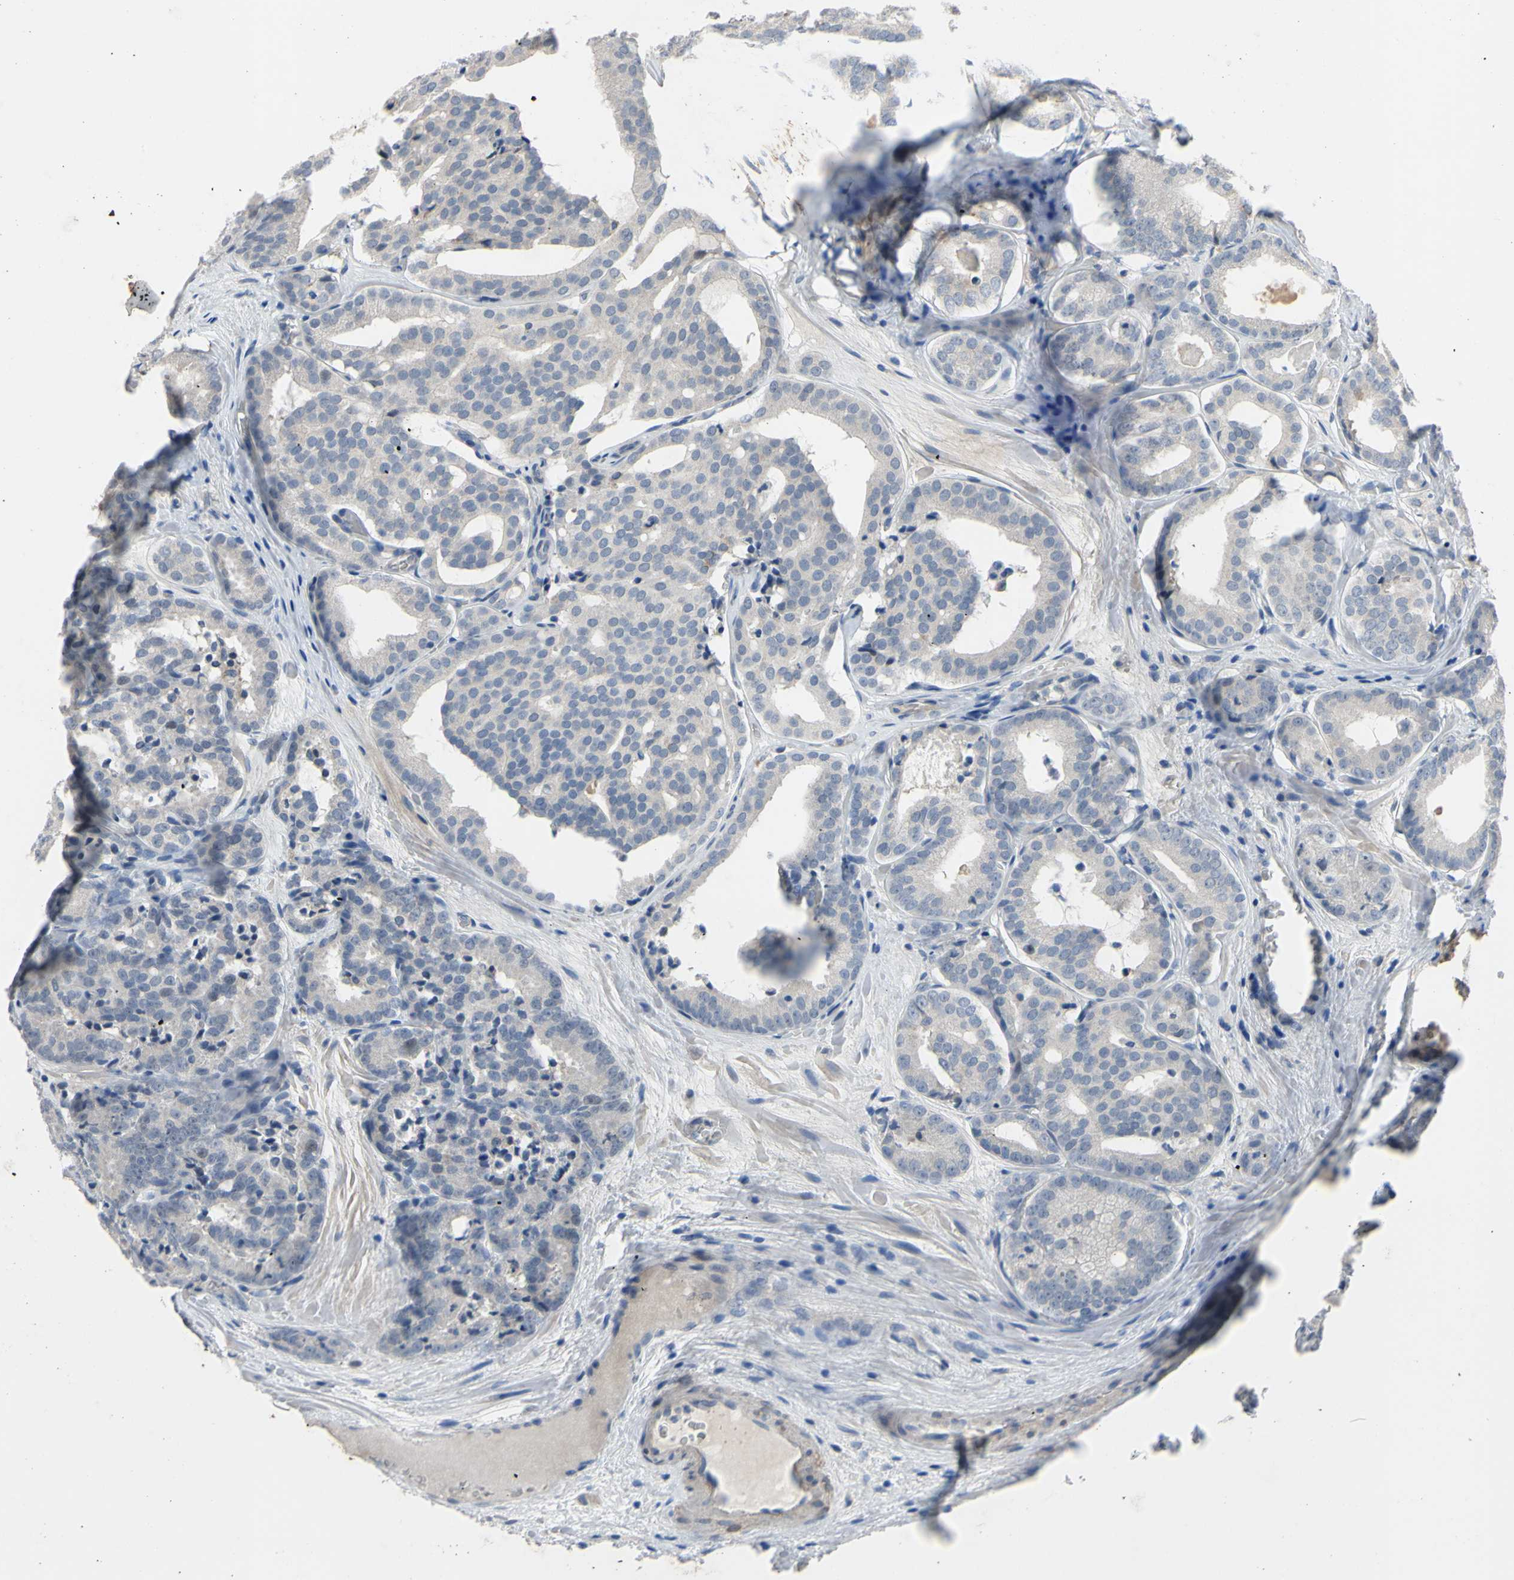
{"staining": {"intensity": "negative", "quantity": "none", "location": "none"}, "tissue": "prostate cancer", "cell_type": "Tumor cells", "image_type": "cancer", "snomed": [{"axis": "morphology", "description": "Adenocarcinoma, High grade"}, {"axis": "topography", "description": "Prostate"}], "caption": "DAB (3,3'-diaminobenzidine) immunohistochemical staining of prostate cancer exhibits no significant positivity in tumor cells.", "gene": "LHX9", "patient": {"sex": "male", "age": 64}}